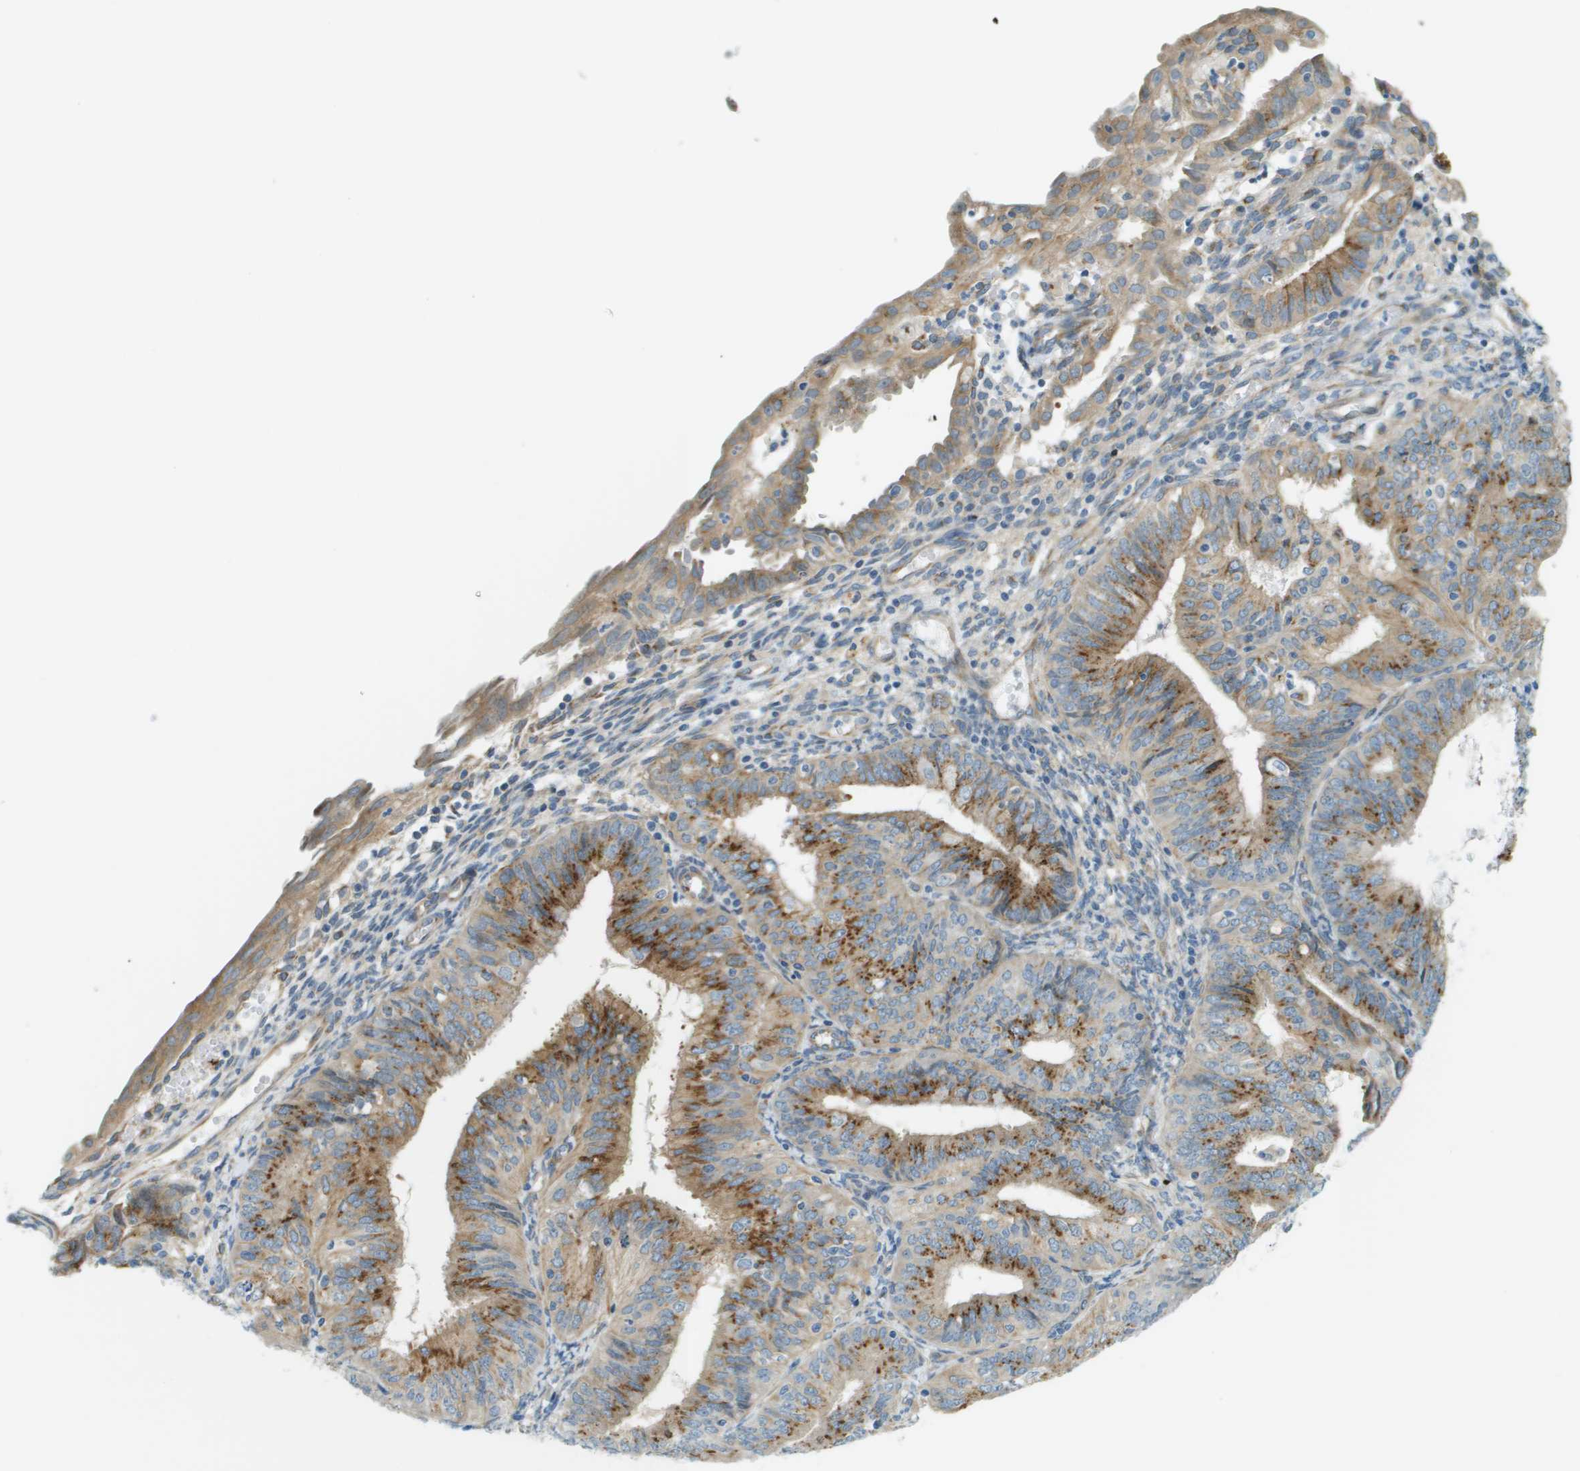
{"staining": {"intensity": "moderate", "quantity": ">75%", "location": "cytoplasmic/membranous"}, "tissue": "endometrial cancer", "cell_type": "Tumor cells", "image_type": "cancer", "snomed": [{"axis": "morphology", "description": "Adenocarcinoma, NOS"}, {"axis": "topography", "description": "Endometrium"}], "caption": "DAB (3,3'-diaminobenzidine) immunohistochemical staining of endometrial cancer demonstrates moderate cytoplasmic/membranous protein expression in approximately >75% of tumor cells.", "gene": "ACBD3", "patient": {"sex": "female", "age": 58}}